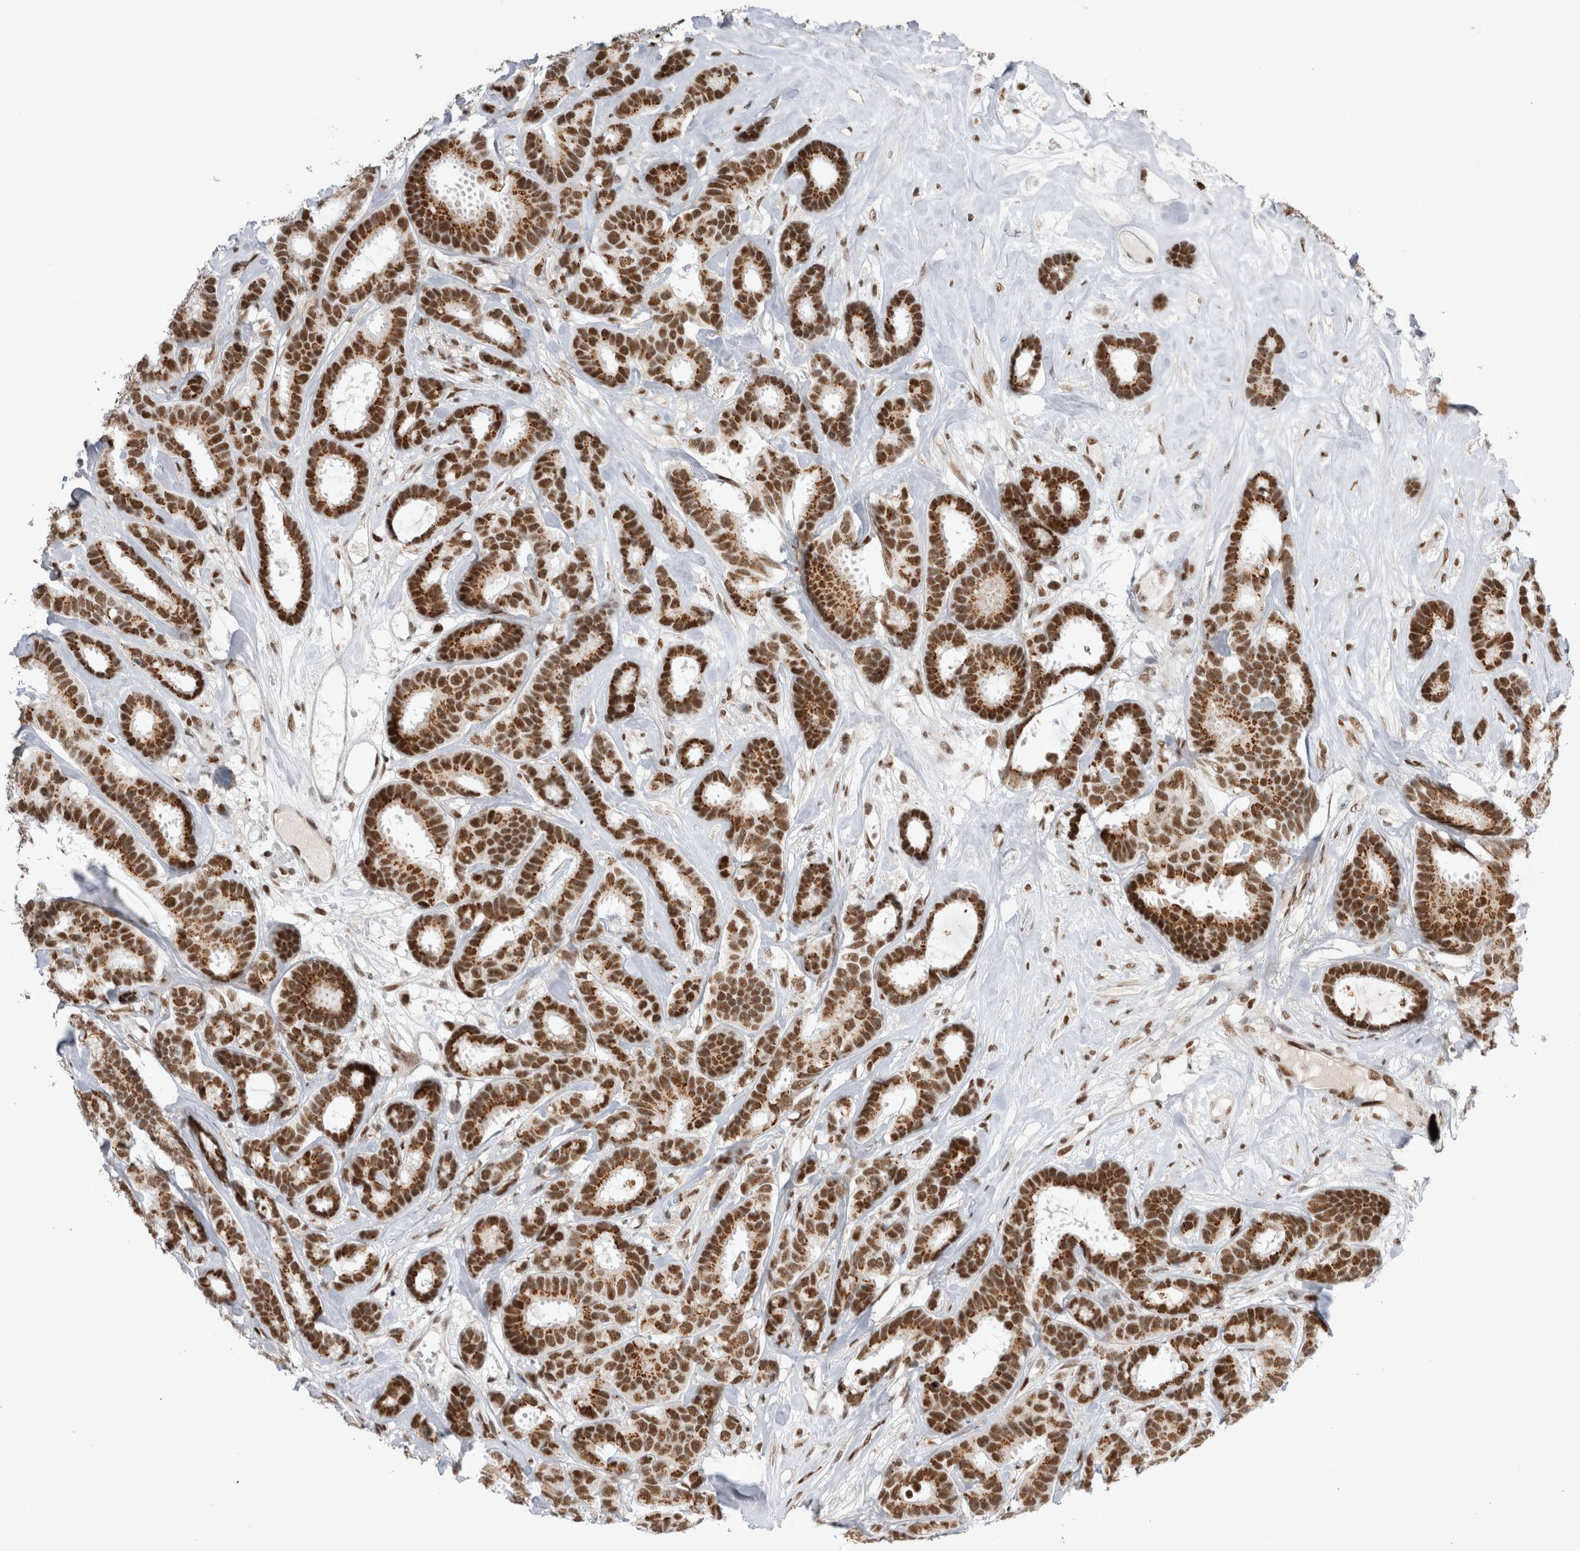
{"staining": {"intensity": "moderate", "quantity": ">75%", "location": "cytoplasmic/membranous,nuclear"}, "tissue": "breast cancer", "cell_type": "Tumor cells", "image_type": "cancer", "snomed": [{"axis": "morphology", "description": "Duct carcinoma"}, {"axis": "topography", "description": "Breast"}], "caption": "A high-resolution photomicrograph shows IHC staining of invasive ductal carcinoma (breast), which displays moderate cytoplasmic/membranous and nuclear expression in about >75% of tumor cells.", "gene": "EYA2", "patient": {"sex": "female", "age": 87}}